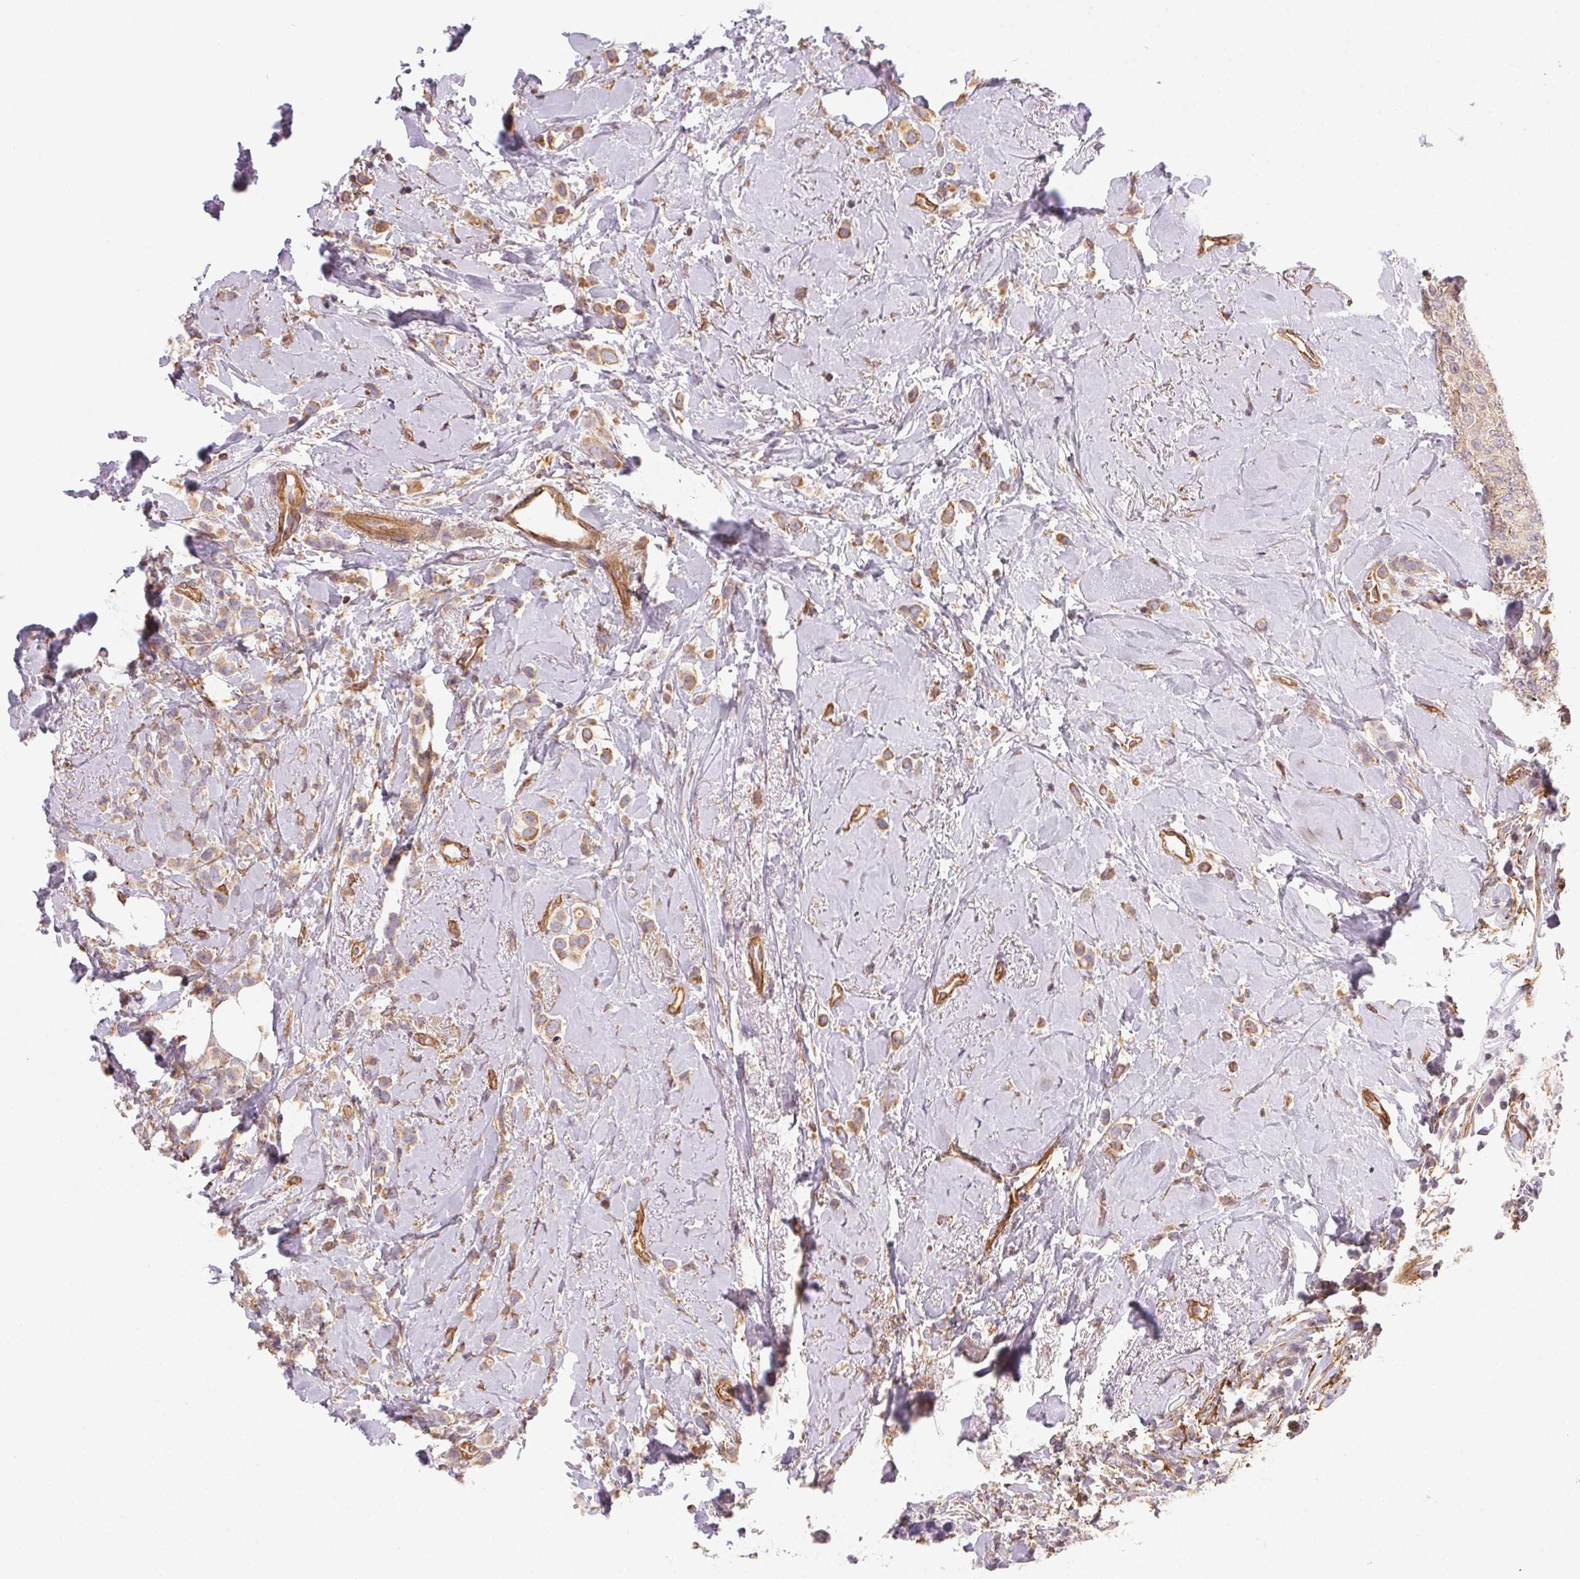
{"staining": {"intensity": "weak", "quantity": ">75%", "location": "cytoplasmic/membranous"}, "tissue": "breast cancer", "cell_type": "Tumor cells", "image_type": "cancer", "snomed": [{"axis": "morphology", "description": "Lobular carcinoma"}, {"axis": "topography", "description": "Breast"}], "caption": "Approximately >75% of tumor cells in breast lobular carcinoma display weak cytoplasmic/membranous protein expression as visualized by brown immunohistochemical staining.", "gene": "PLA2G4F", "patient": {"sex": "female", "age": 66}}